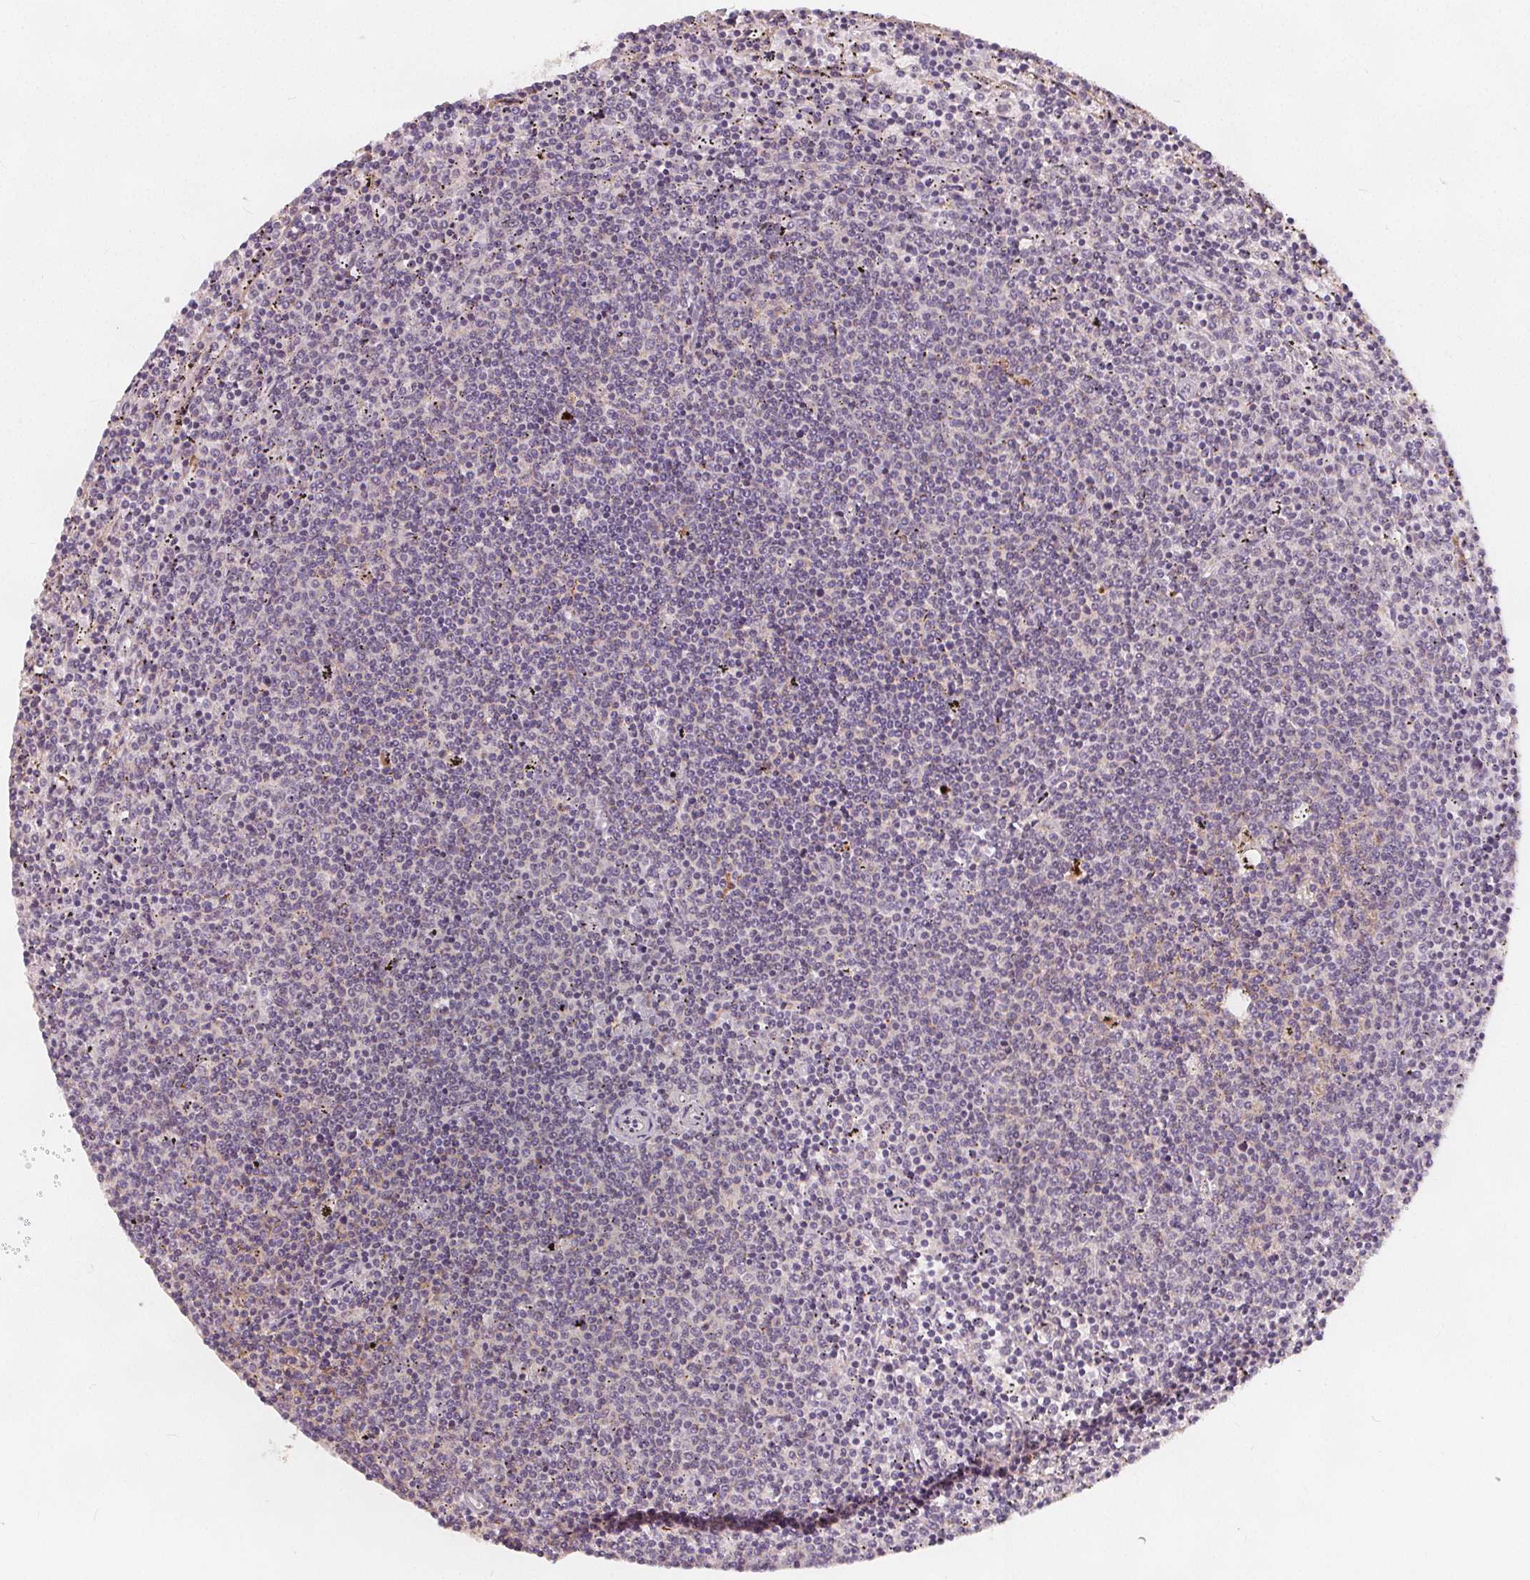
{"staining": {"intensity": "negative", "quantity": "none", "location": "none"}, "tissue": "lymphoma", "cell_type": "Tumor cells", "image_type": "cancer", "snomed": [{"axis": "morphology", "description": "Malignant lymphoma, non-Hodgkin's type, Low grade"}, {"axis": "topography", "description": "Spleen"}], "caption": "There is no significant expression in tumor cells of lymphoma. Nuclei are stained in blue.", "gene": "DRC3", "patient": {"sex": "female", "age": 50}}